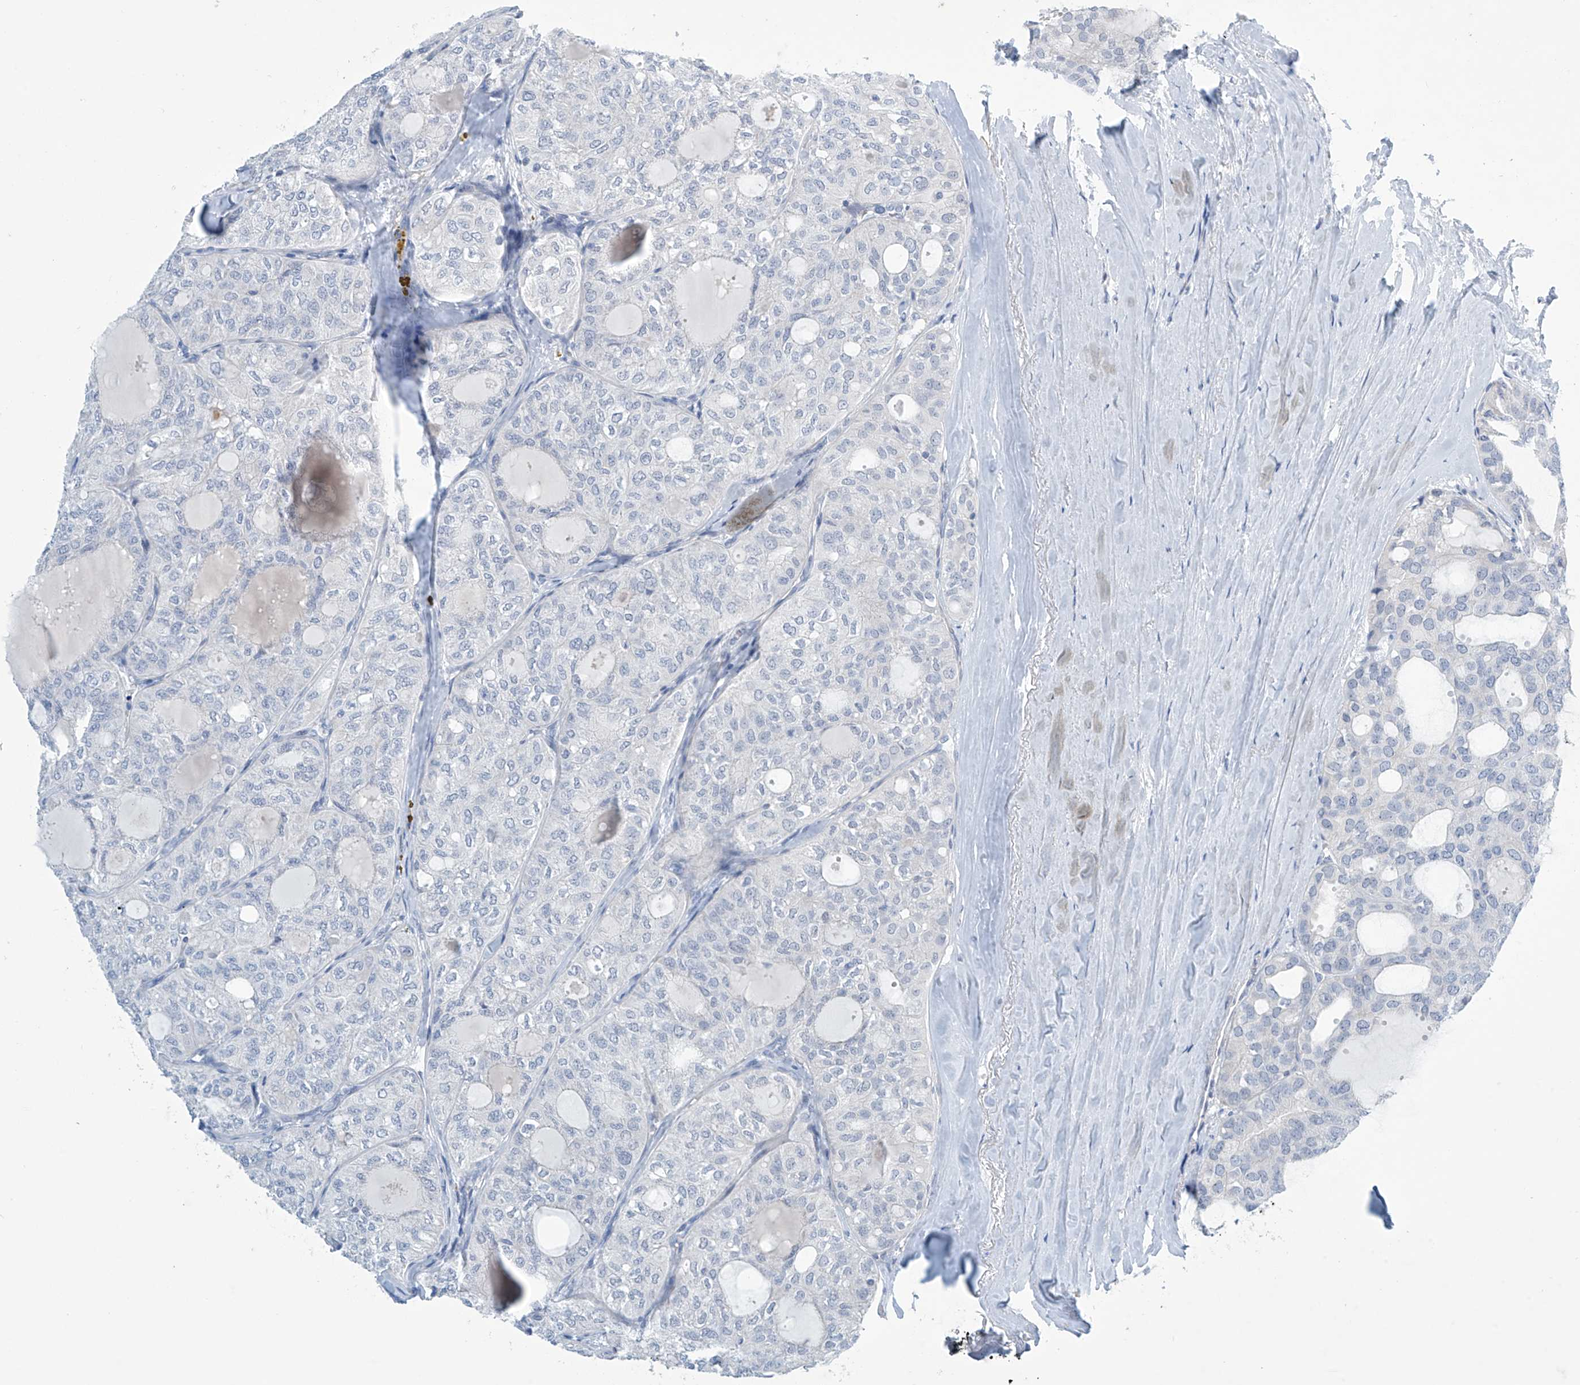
{"staining": {"intensity": "negative", "quantity": "none", "location": "none"}, "tissue": "thyroid cancer", "cell_type": "Tumor cells", "image_type": "cancer", "snomed": [{"axis": "morphology", "description": "Follicular adenoma carcinoma, NOS"}, {"axis": "topography", "description": "Thyroid gland"}], "caption": "This is a image of IHC staining of thyroid cancer (follicular adenoma carcinoma), which shows no positivity in tumor cells.", "gene": "SLC35A5", "patient": {"sex": "male", "age": 75}}